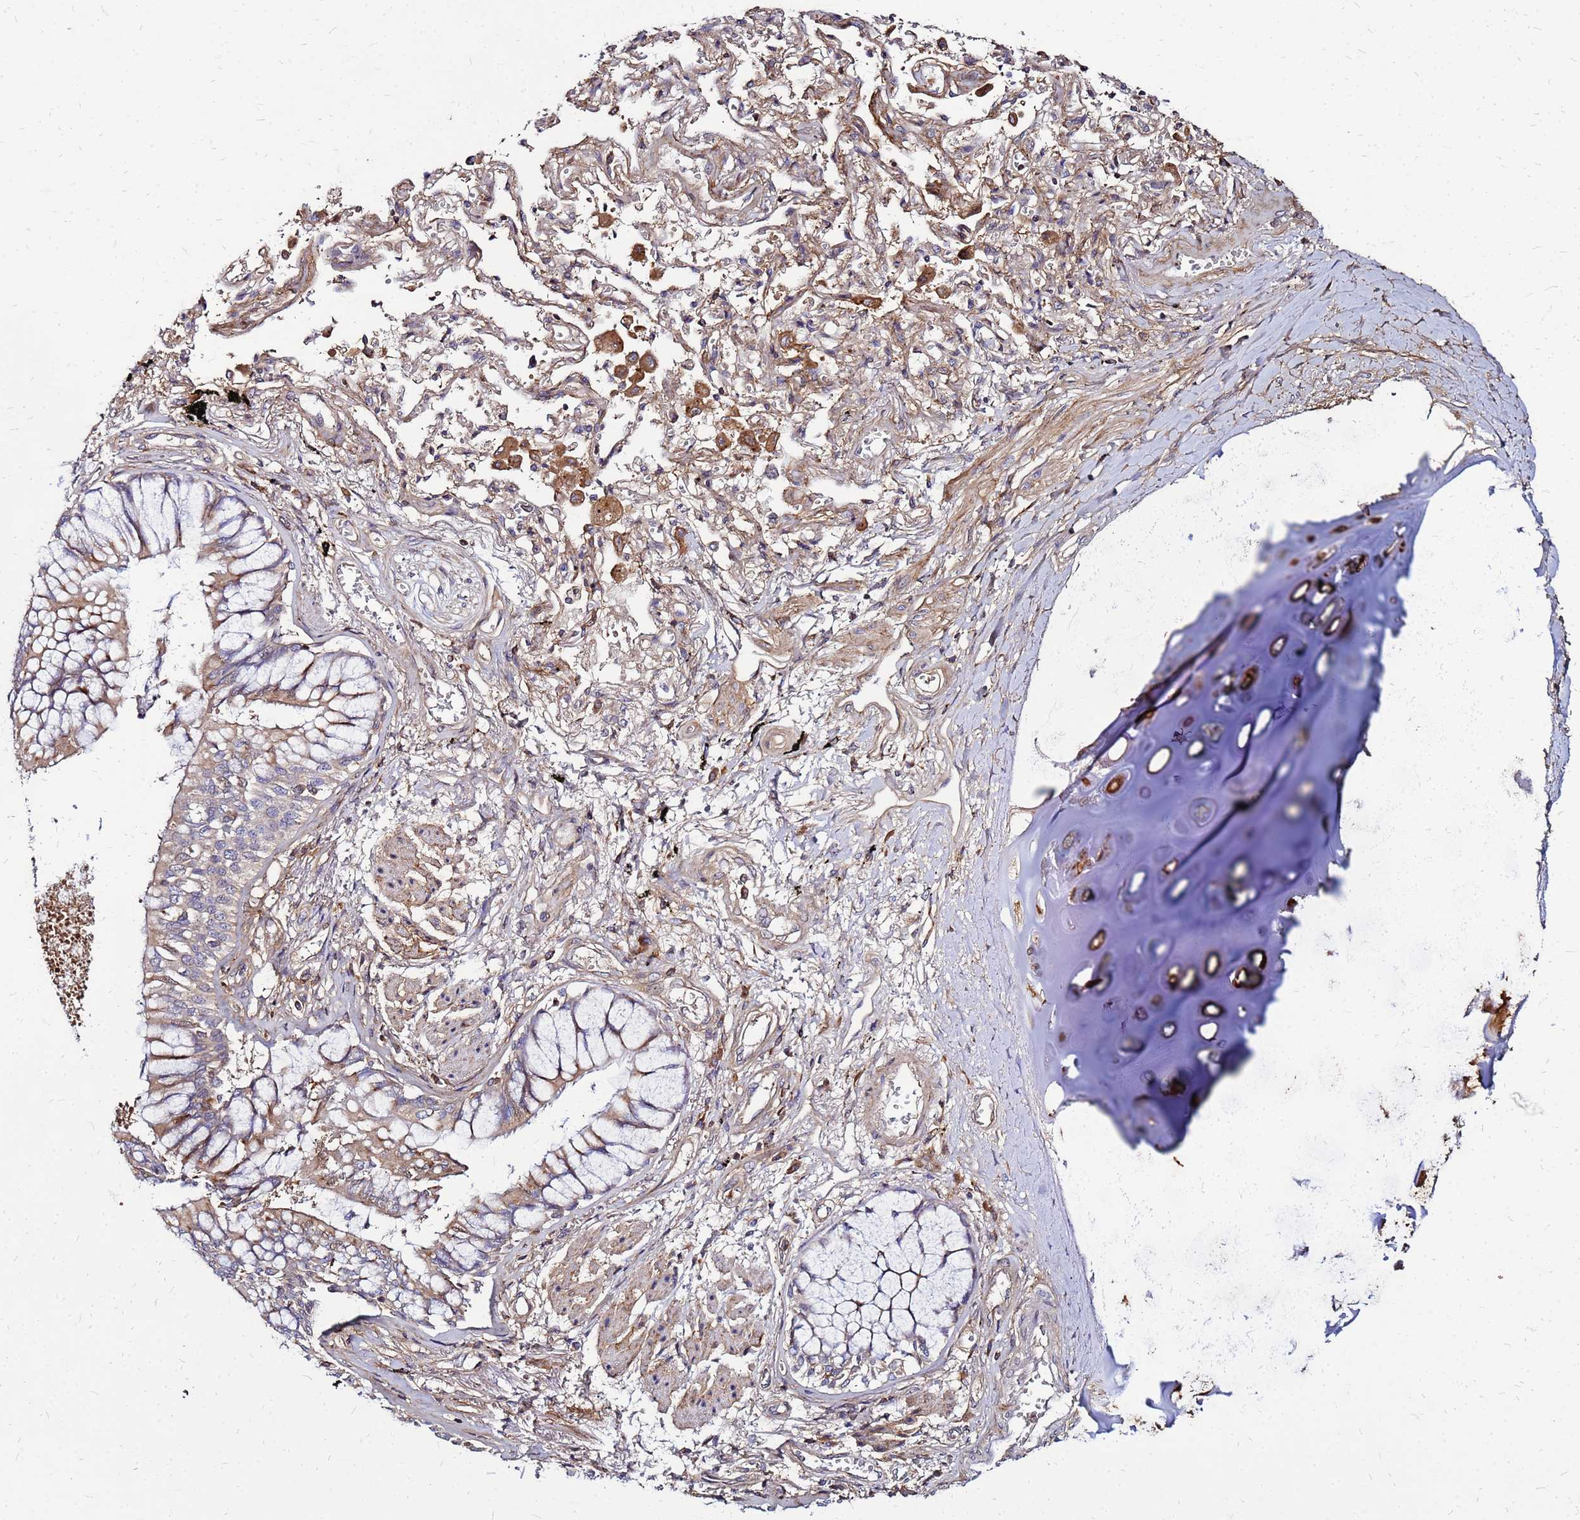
{"staining": {"intensity": "weak", "quantity": "25%-75%", "location": "cytoplasmic/membranous"}, "tissue": "lung cancer", "cell_type": "Tumor cells", "image_type": "cancer", "snomed": [{"axis": "morphology", "description": "Adenocarcinoma, NOS"}, {"axis": "topography", "description": "Lung"}], "caption": "This photomicrograph demonstrates IHC staining of human lung cancer (adenocarcinoma), with low weak cytoplasmic/membranous positivity in approximately 25%-75% of tumor cells.", "gene": "CYBC1", "patient": {"sex": "male", "age": 67}}